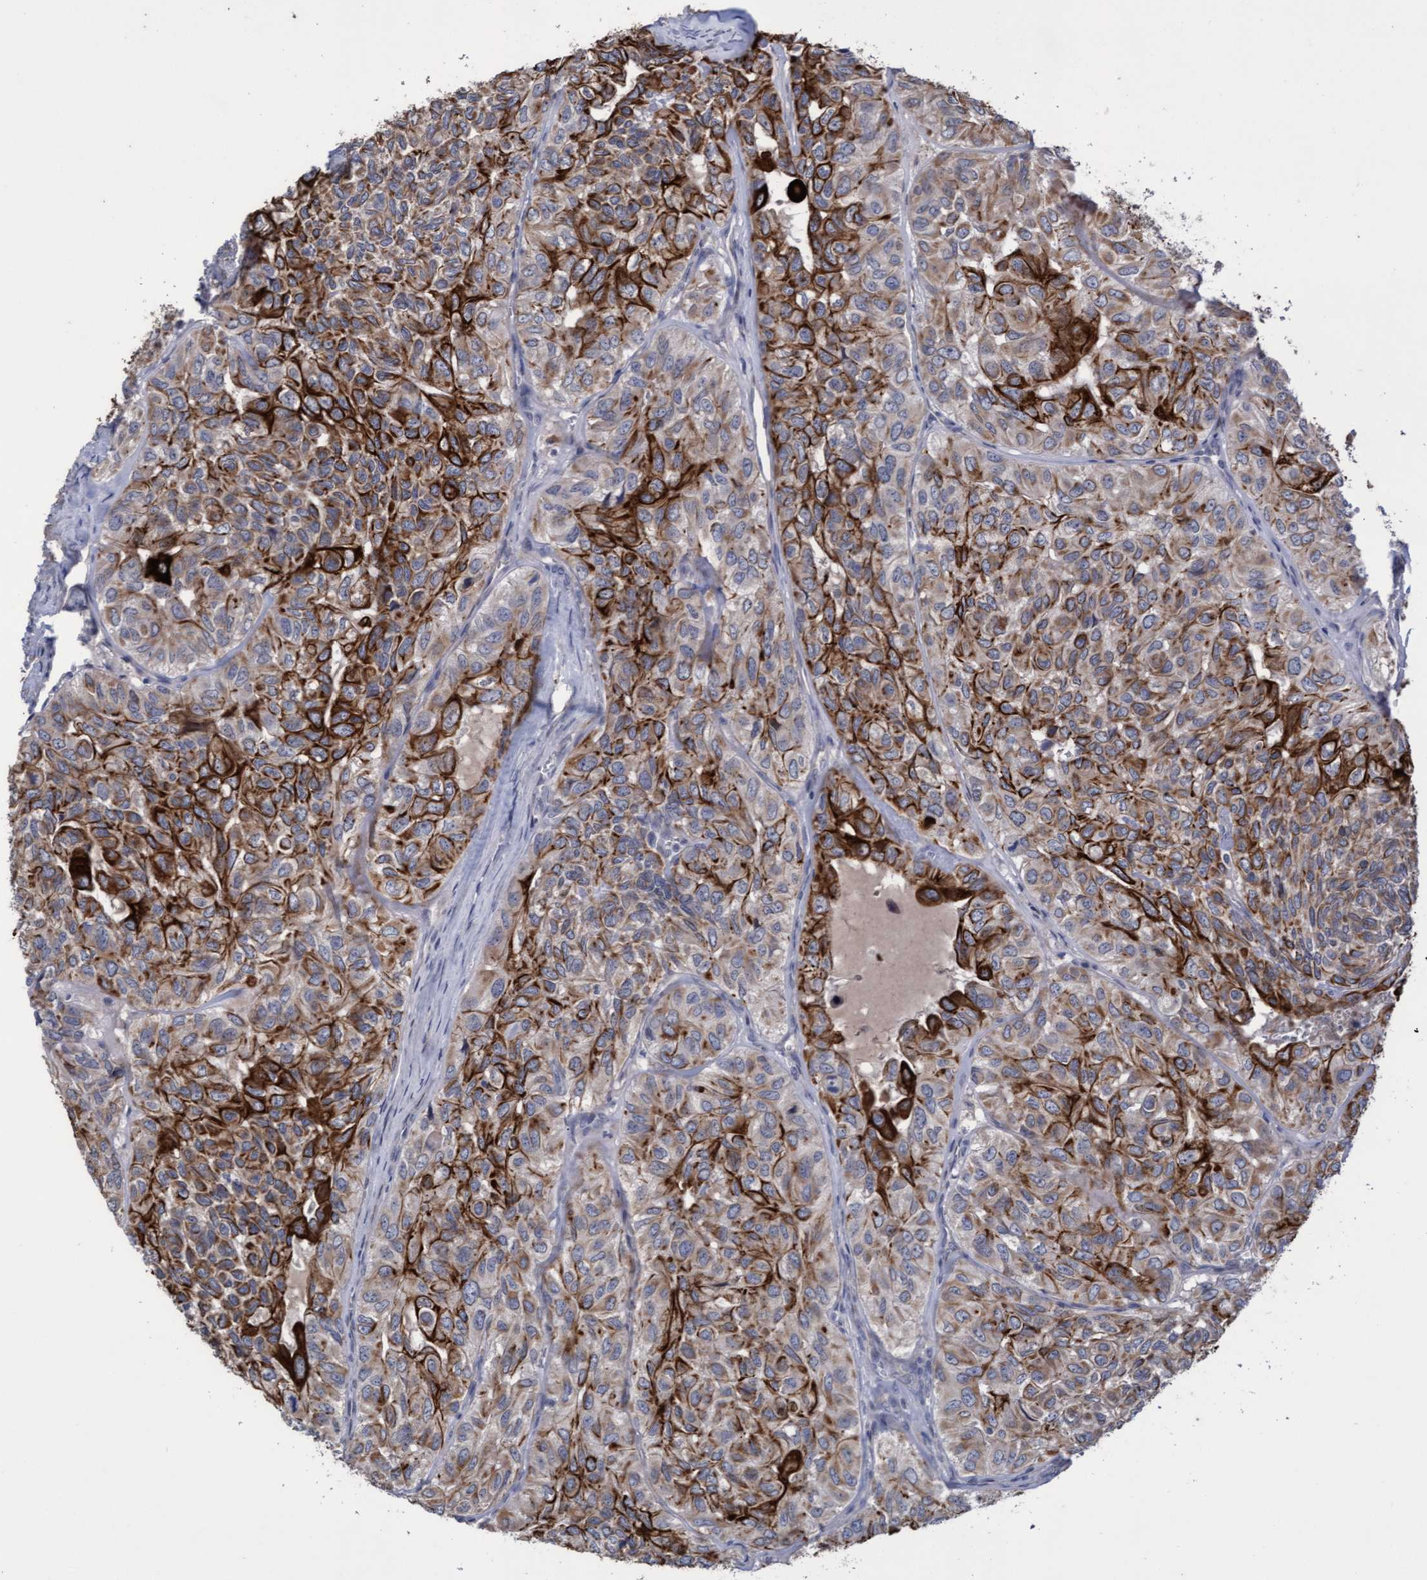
{"staining": {"intensity": "strong", "quantity": ">75%", "location": "cytoplasmic/membranous"}, "tissue": "head and neck cancer", "cell_type": "Tumor cells", "image_type": "cancer", "snomed": [{"axis": "morphology", "description": "Adenocarcinoma, NOS"}, {"axis": "topography", "description": "Salivary gland, NOS"}, {"axis": "topography", "description": "Head-Neck"}], "caption": "Head and neck cancer (adenocarcinoma) stained for a protein reveals strong cytoplasmic/membranous positivity in tumor cells. (Stains: DAB (3,3'-diaminobenzidine) in brown, nuclei in blue, Microscopy: brightfield microscopy at high magnification).", "gene": "KRT24", "patient": {"sex": "female", "age": 76}}